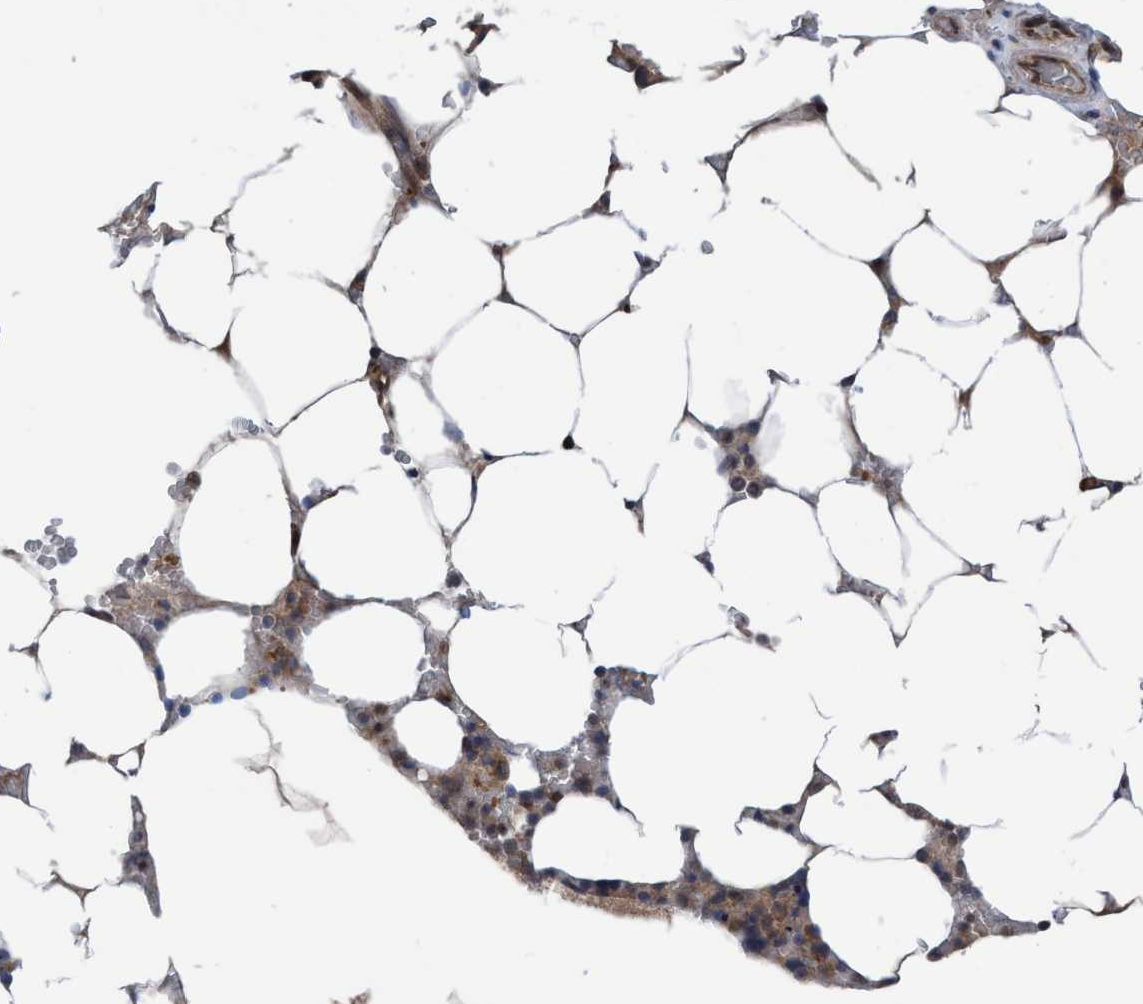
{"staining": {"intensity": "moderate", "quantity": "<25%", "location": "cytoplasmic/membranous"}, "tissue": "bone marrow", "cell_type": "Hematopoietic cells", "image_type": "normal", "snomed": [{"axis": "morphology", "description": "Normal tissue, NOS"}, {"axis": "topography", "description": "Bone marrow"}], "caption": "Immunohistochemical staining of unremarkable bone marrow displays moderate cytoplasmic/membranous protein positivity in approximately <25% of hematopoietic cells. (IHC, brightfield microscopy, high magnification).", "gene": "GLOD4", "patient": {"sex": "male", "age": 70}}